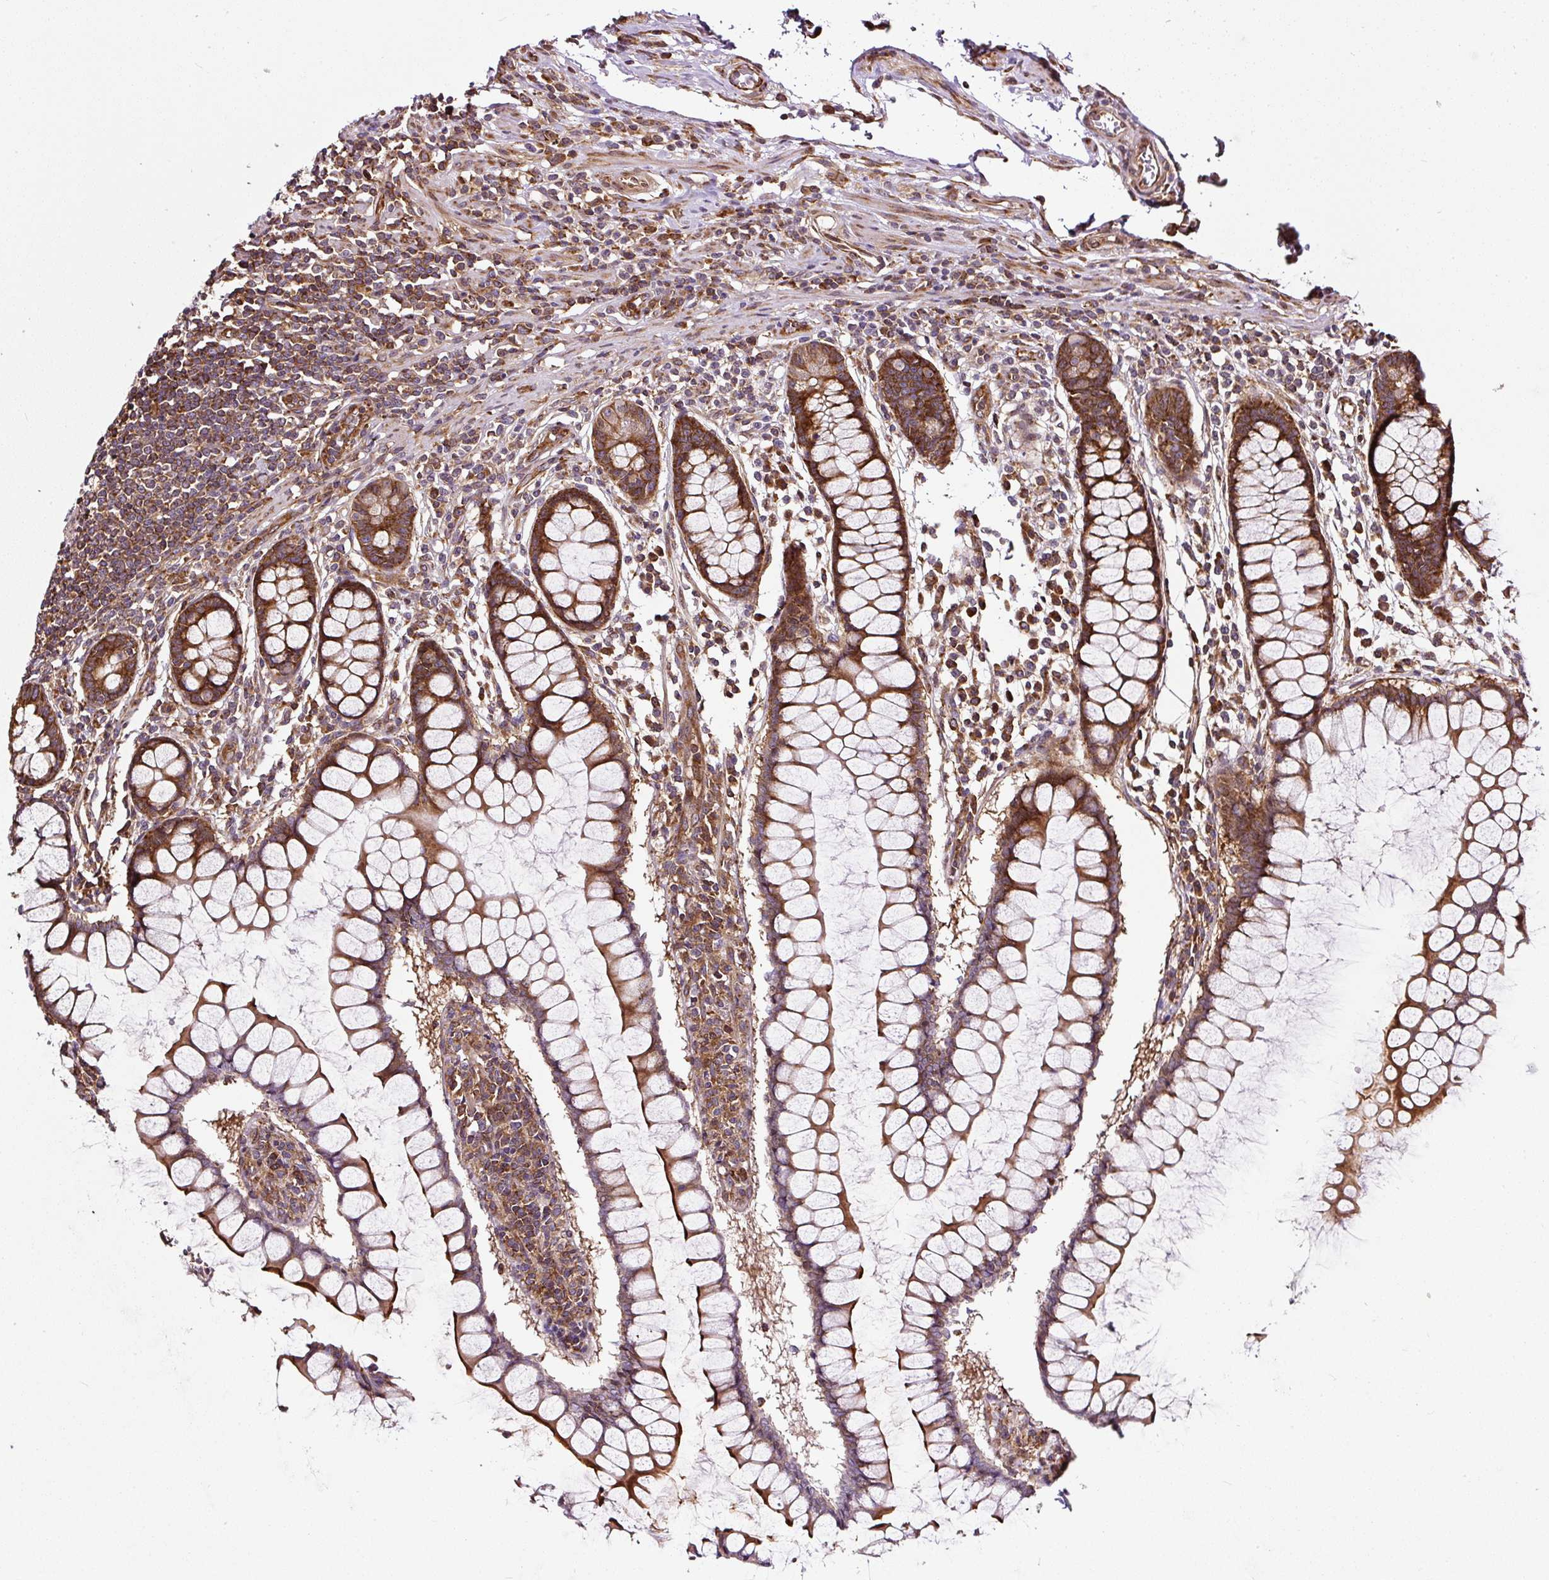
{"staining": {"intensity": "moderate", "quantity": ">75%", "location": "cytoplasmic/membranous"}, "tissue": "colon", "cell_type": "Endothelial cells", "image_type": "normal", "snomed": [{"axis": "morphology", "description": "Normal tissue, NOS"}, {"axis": "morphology", "description": "Adenocarcinoma, NOS"}, {"axis": "topography", "description": "Colon"}], "caption": "A high-resolution image shows IHC staining of unremarkable colon, which shows moderate cytoplasmic/membranous expression in approximately >75% of endothelial cells.", "gene": "KDM4E", "patient": {"sex": "female", "age": 55}}